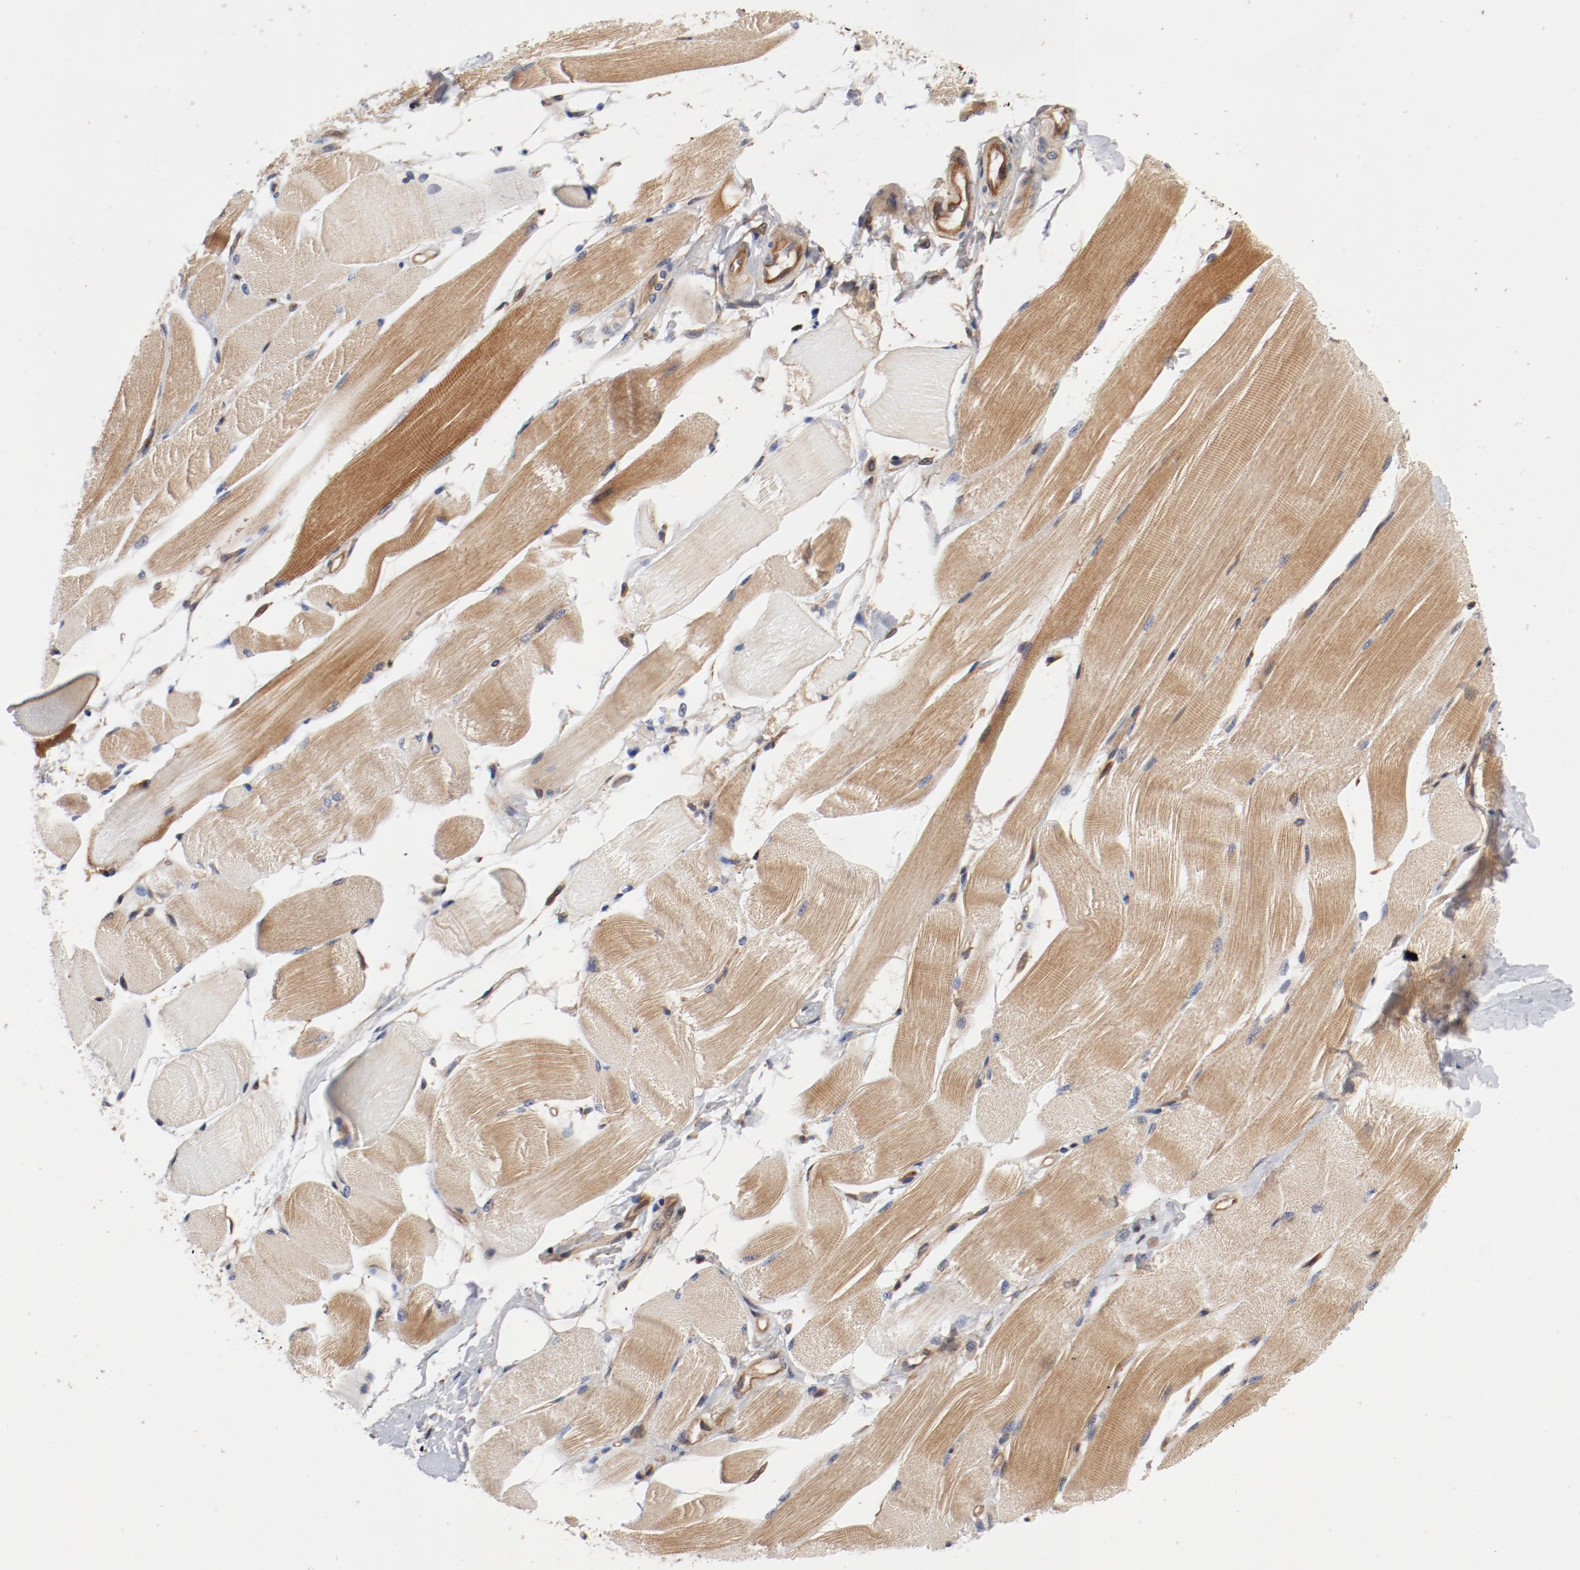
{"staining": {"intensity": "weak", "quantity": ">75%", "location": "cytoplasmic/membranous"}, "tissue": "skeletal muscle", "cell_type": "Myocytes", "image_type": "normal", "snomed": [{"axis": "morphology", "description": "Normal tissue, NOS"}, {"axis": "topography", "description": "Skeletal muscle"}, {"axis": "topography", "description": "Peripheral nerve tissue"}], "caption": "About >75% of myocytes in unremarkable skeletal muscle display weak cytoplasmic/membranous protein staining as visualized by brown immunohistochemical staining.", "gene": "PITPNM2", "patient": {"sex": "female", "age": 84}}